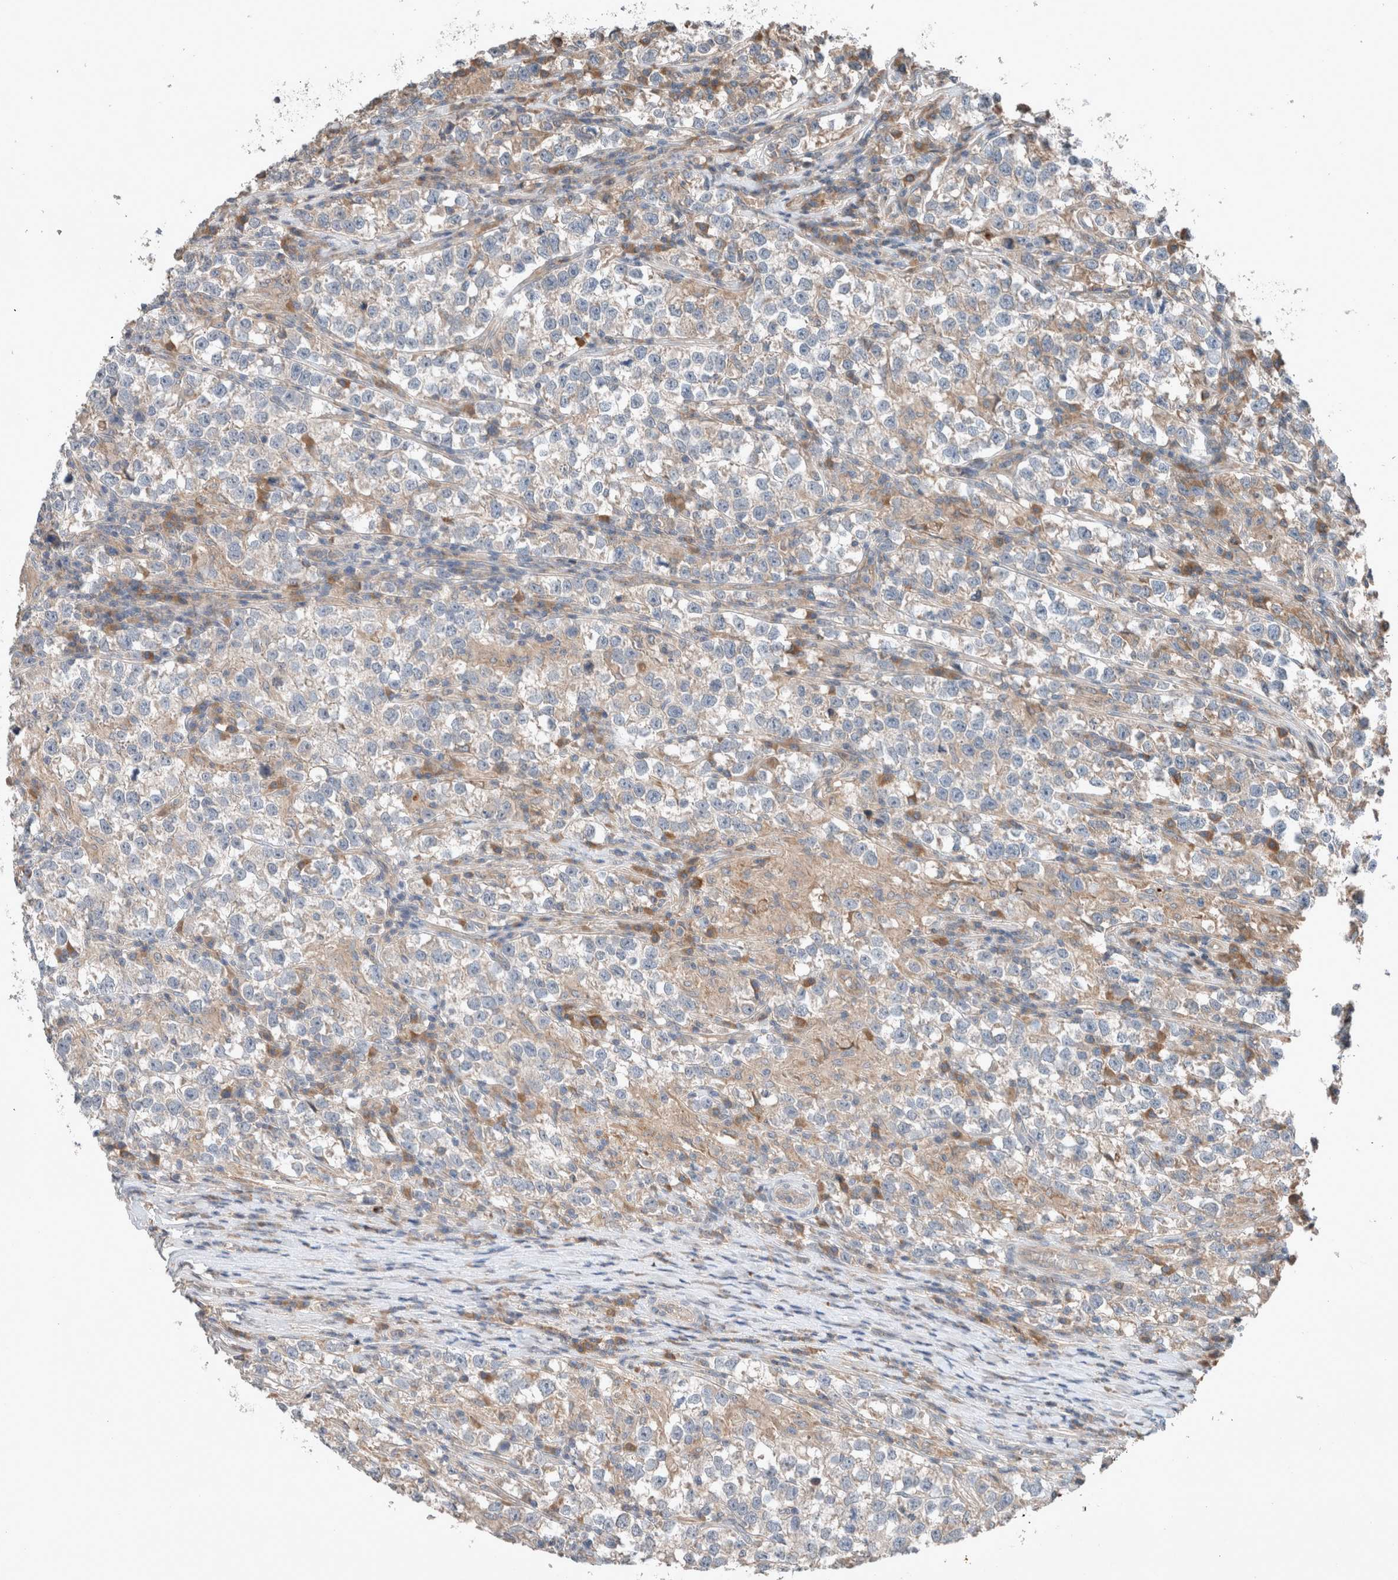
{"staining": {"intensity": "negative", "quantity": "none", "location": "none"}, "tissue": "testis cancer", "cell_type": "Tumor cells", "image_type": "cancer", "snomed": [{"axis": "morphology", "description": "Normal tissue, NOS"}, {"axis": "morphology", "description": "Seminoma, NOS"}, {"axis": "topography", "description": "Testis"}], "caption": "Immunohistochemistry (IHC) of testis cancer exhibits no positivity in tumor cells.", "gene": "UGCG", "patient": {"sex": "male", "age": 43}}